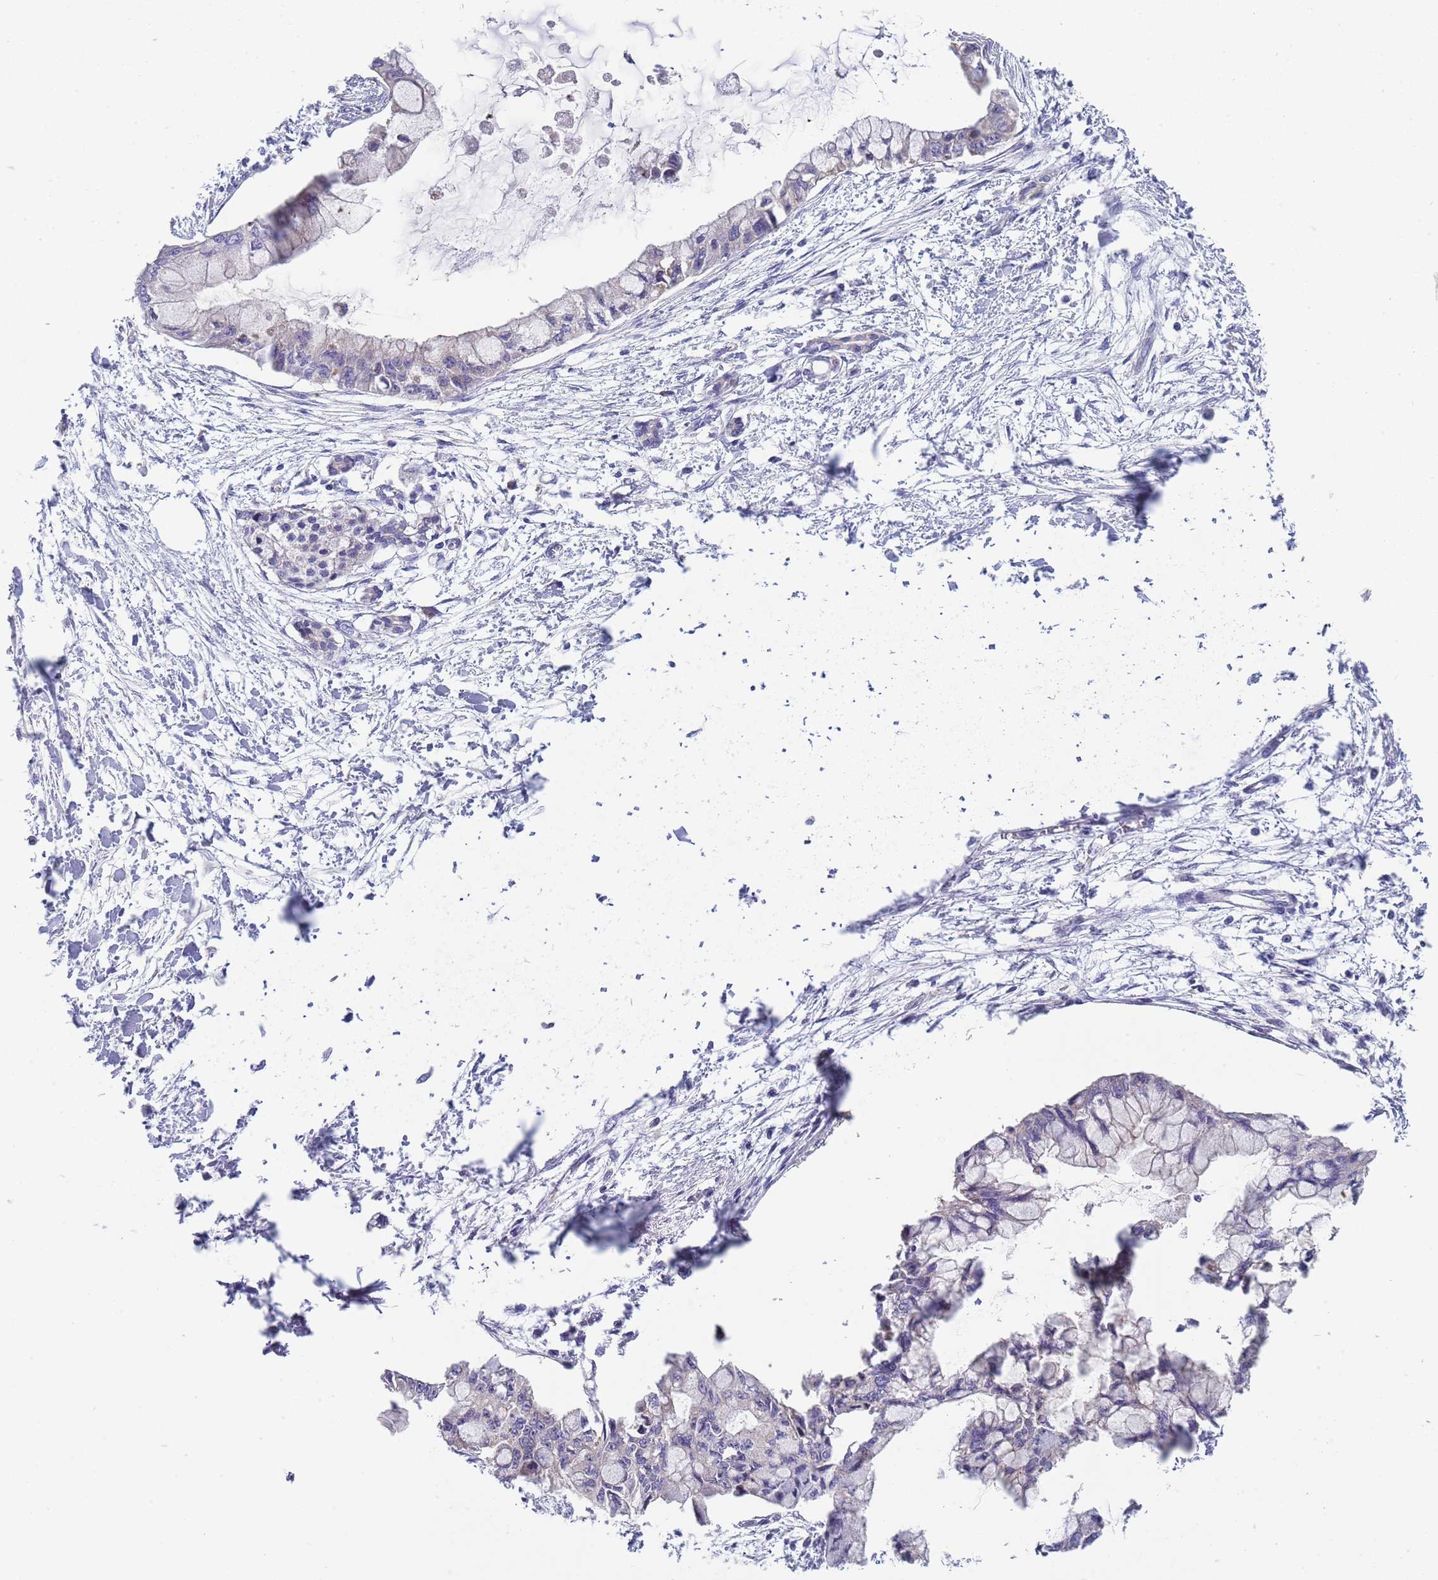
{"staining": {"intensity": "weak", "quantity": "<25%", "location": "cytoplasmic/membranous"}, "tissue": "pancreatic cancer", "cell_type": "Tumor cells", "image_type": "cancer", "snomed": [{"axis": "morphology", "description": "Adenocarcinoma, NOS"}, {"axis": "topography", "description": "Pancreas"}], "caption": "DAB immunohistochemical staining of pancreatic cancer (adenocarcinoma) displays no significant staining in tumor cells.", "gene": "ABCC10", "patient": {"sex": "male", "age": 48}}